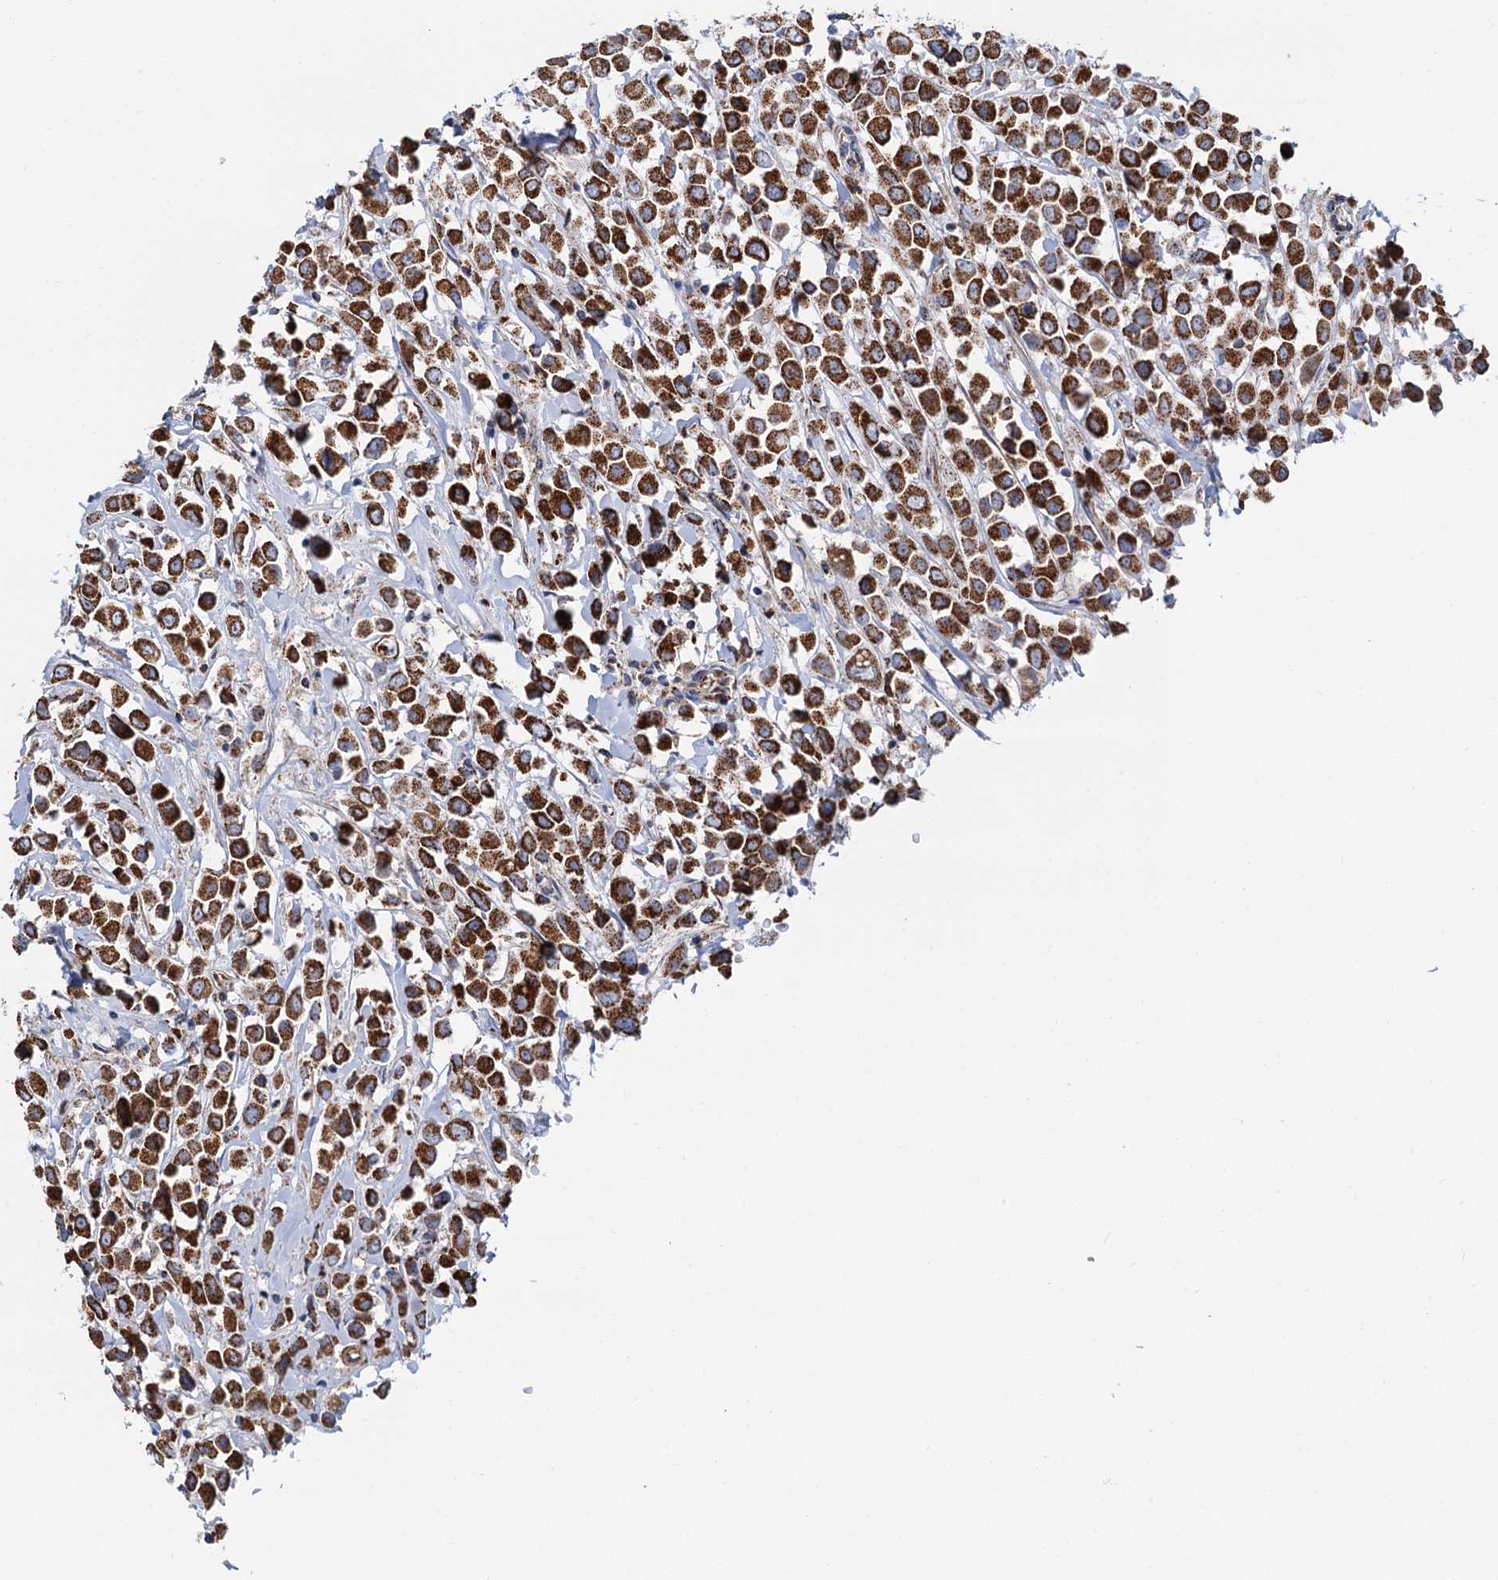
{"staining": {"intensity": "strong", "quantity": ">75%", "location": "cytoplasmic/membranous"}, "tissue": "breast cancer", "cell_type": "Tumor cells", "image_type": "cancer", "snomed": [{"axis": "morphology", "description": "Duct carcinoma"}, {"axis": "topography", "description": "Breast"}], "caption": "A high amount of strong cytoplasmic/membranous expression is identified in about >75% of tumor cells in breast intraductal carcinoma tissue.", "gene": "C2CD3", "patient": {"sex": "female", "age": 61}}